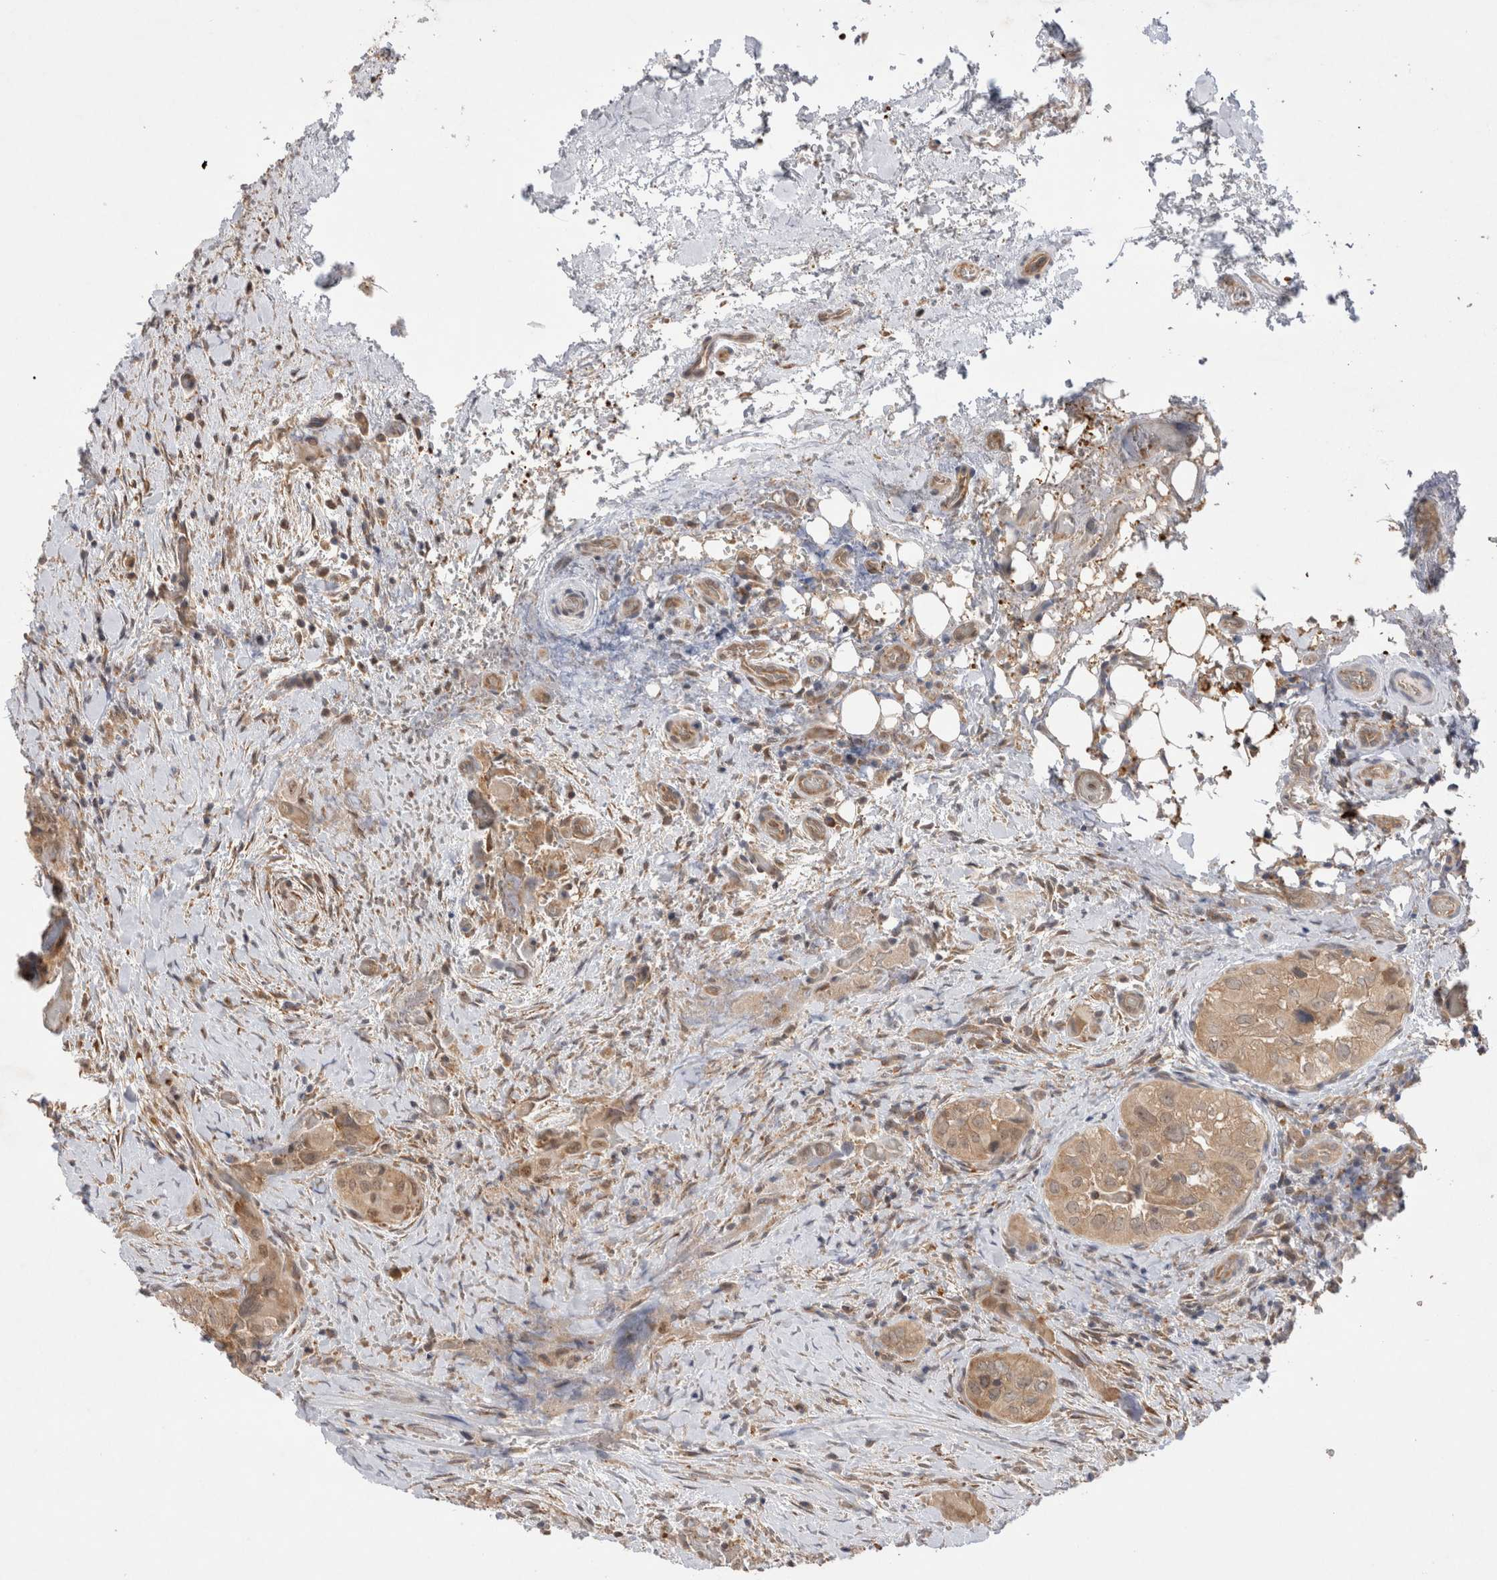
{"staining": {"intensity": "moderate", "quantity": ">75%", "location": "cytoplasmic/membranous"}, "tissue": "thyroid cancer", "cell_type": "Tumor cells", "image_type": "cancer", "snomed": [{"axis": "morphology", "description": "Papillary adenocarcinoma, NOS"}, {"axis": "topography", "description": "Thyroid gland"}], "caption": "Brown immunohistochemical staining in human thyroid papillary adenocarcinoma shows moderate cytoplasmic/membranous positivity in approximately >75% of tumor cells.", "gene": "EIF3E", "patient": {"sex": "female", "age": 59}}